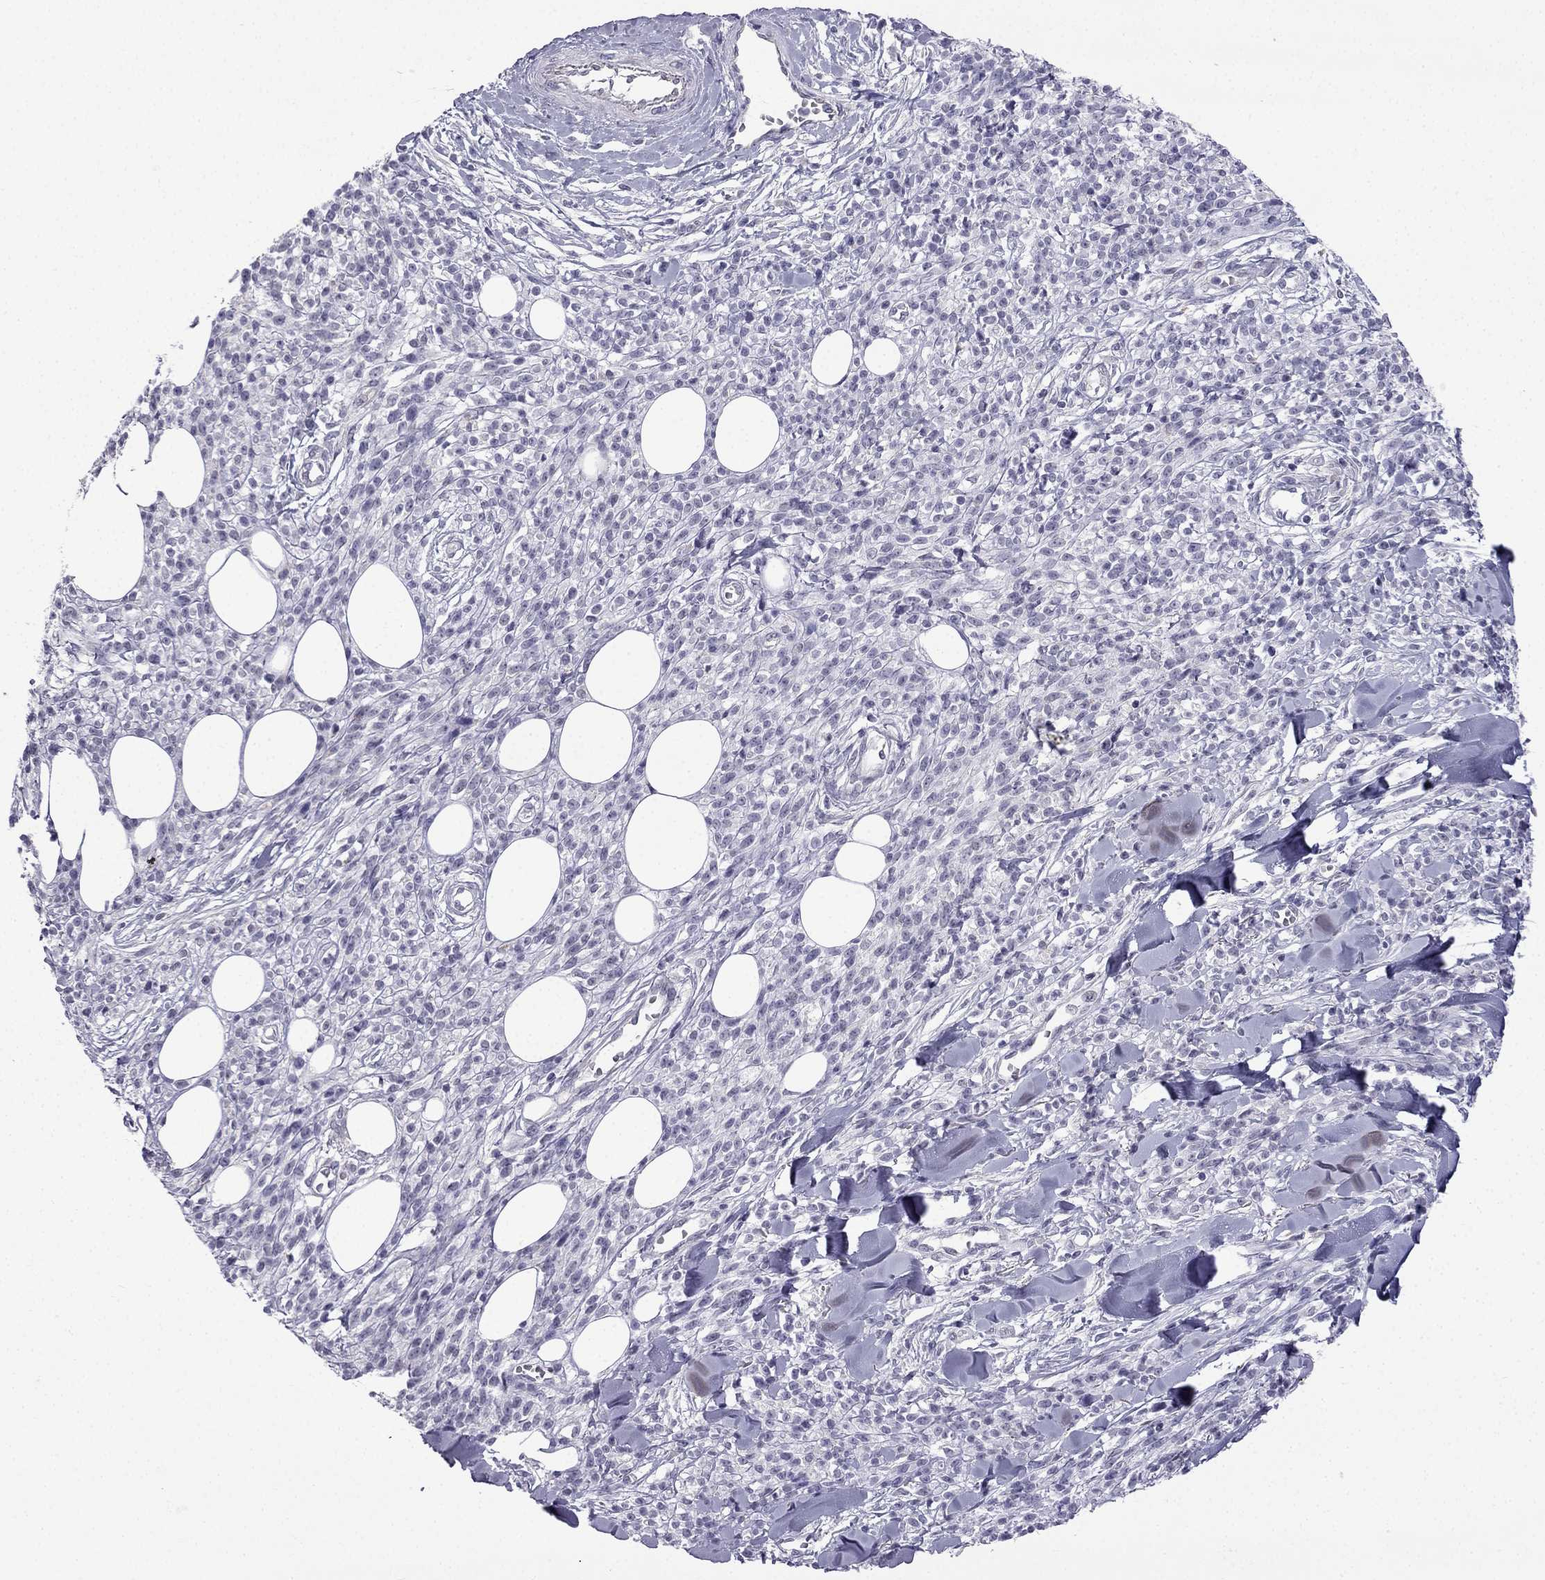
{"staining": {"intensity": "negative", "quantity": "none", "location": "none"}, "tissue": "melanoma", "cell_type": "Tumor cells", "image_type": "cancer", "snomed": [{"axis": "morphology", "description": "Malignant melanoma, NOS"}, {"axis": "topography", "description": "Skin"}, {"axis": "topography", "description": "Skin of trunk"}], "caption": "This is a photomicrograph of IHC staining of melanoma, which shows no expression in tumor cells. (Immunohistochemistry (ihc), brightfield microscopy, high magnification).", "gene": "CFAP53", "patient": {"sex": "male", "age": 74}}